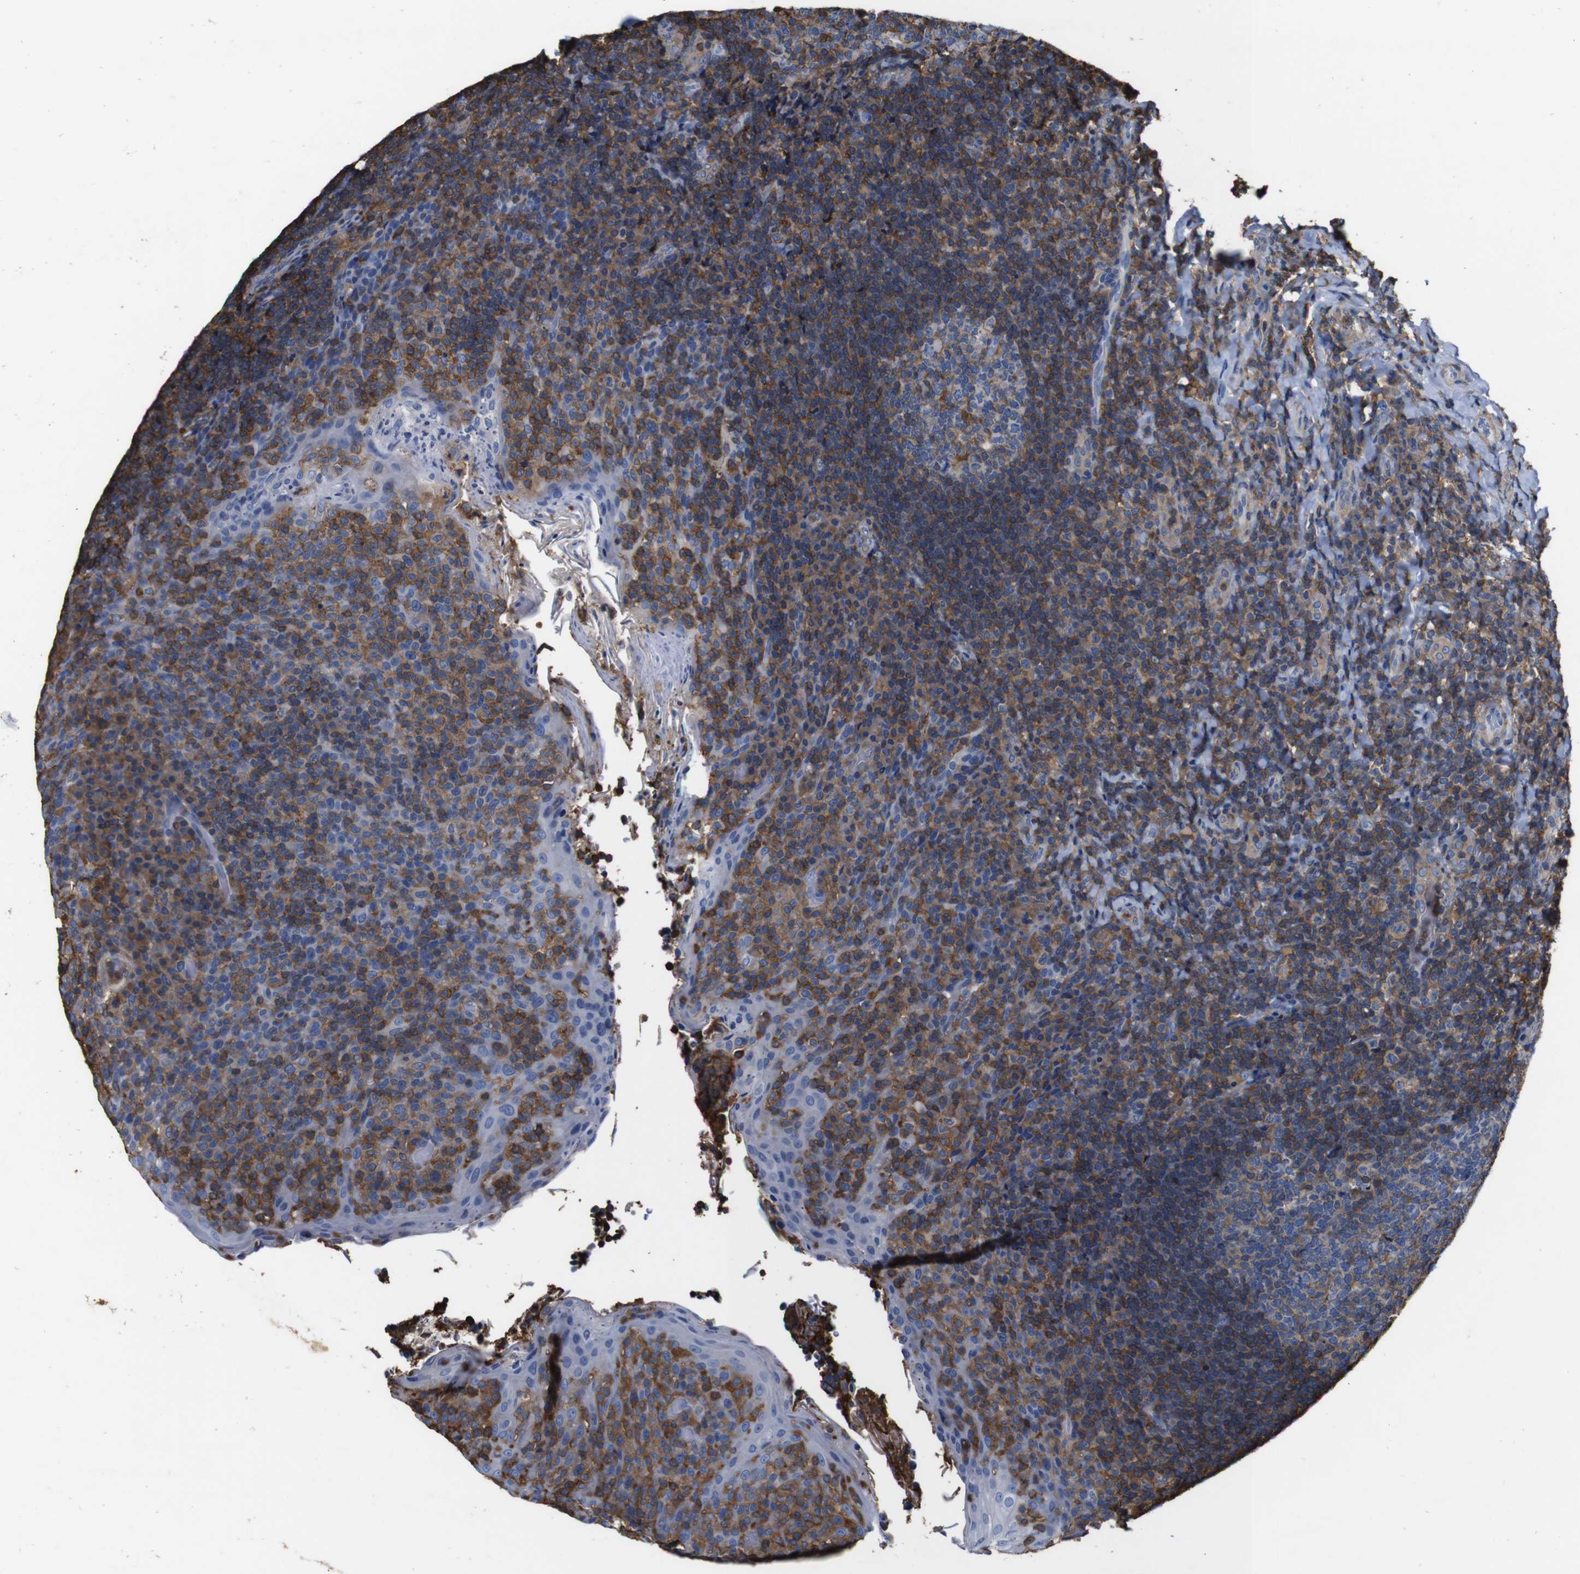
{"staining": {"intensity": "moderate", "quantity": "25%-75%", "location": "cytoplasmic/membranous"}, "tissue": "tonsil", "cell_type": "Germinal center cells", "image_type": "normal", "snomed": [{"axis": "morphology", "description": "Normal tissue, NOS"}, {"axis": "topography", "description": "Tonsil"}], "caption": "A brown stain shows moderate cytoplasmic/membranous staining of a protein in germinal center cells of unremarkable human tonsil.", "gene": "PI4KA", "patient": {"sex": "male", "age": 17}}